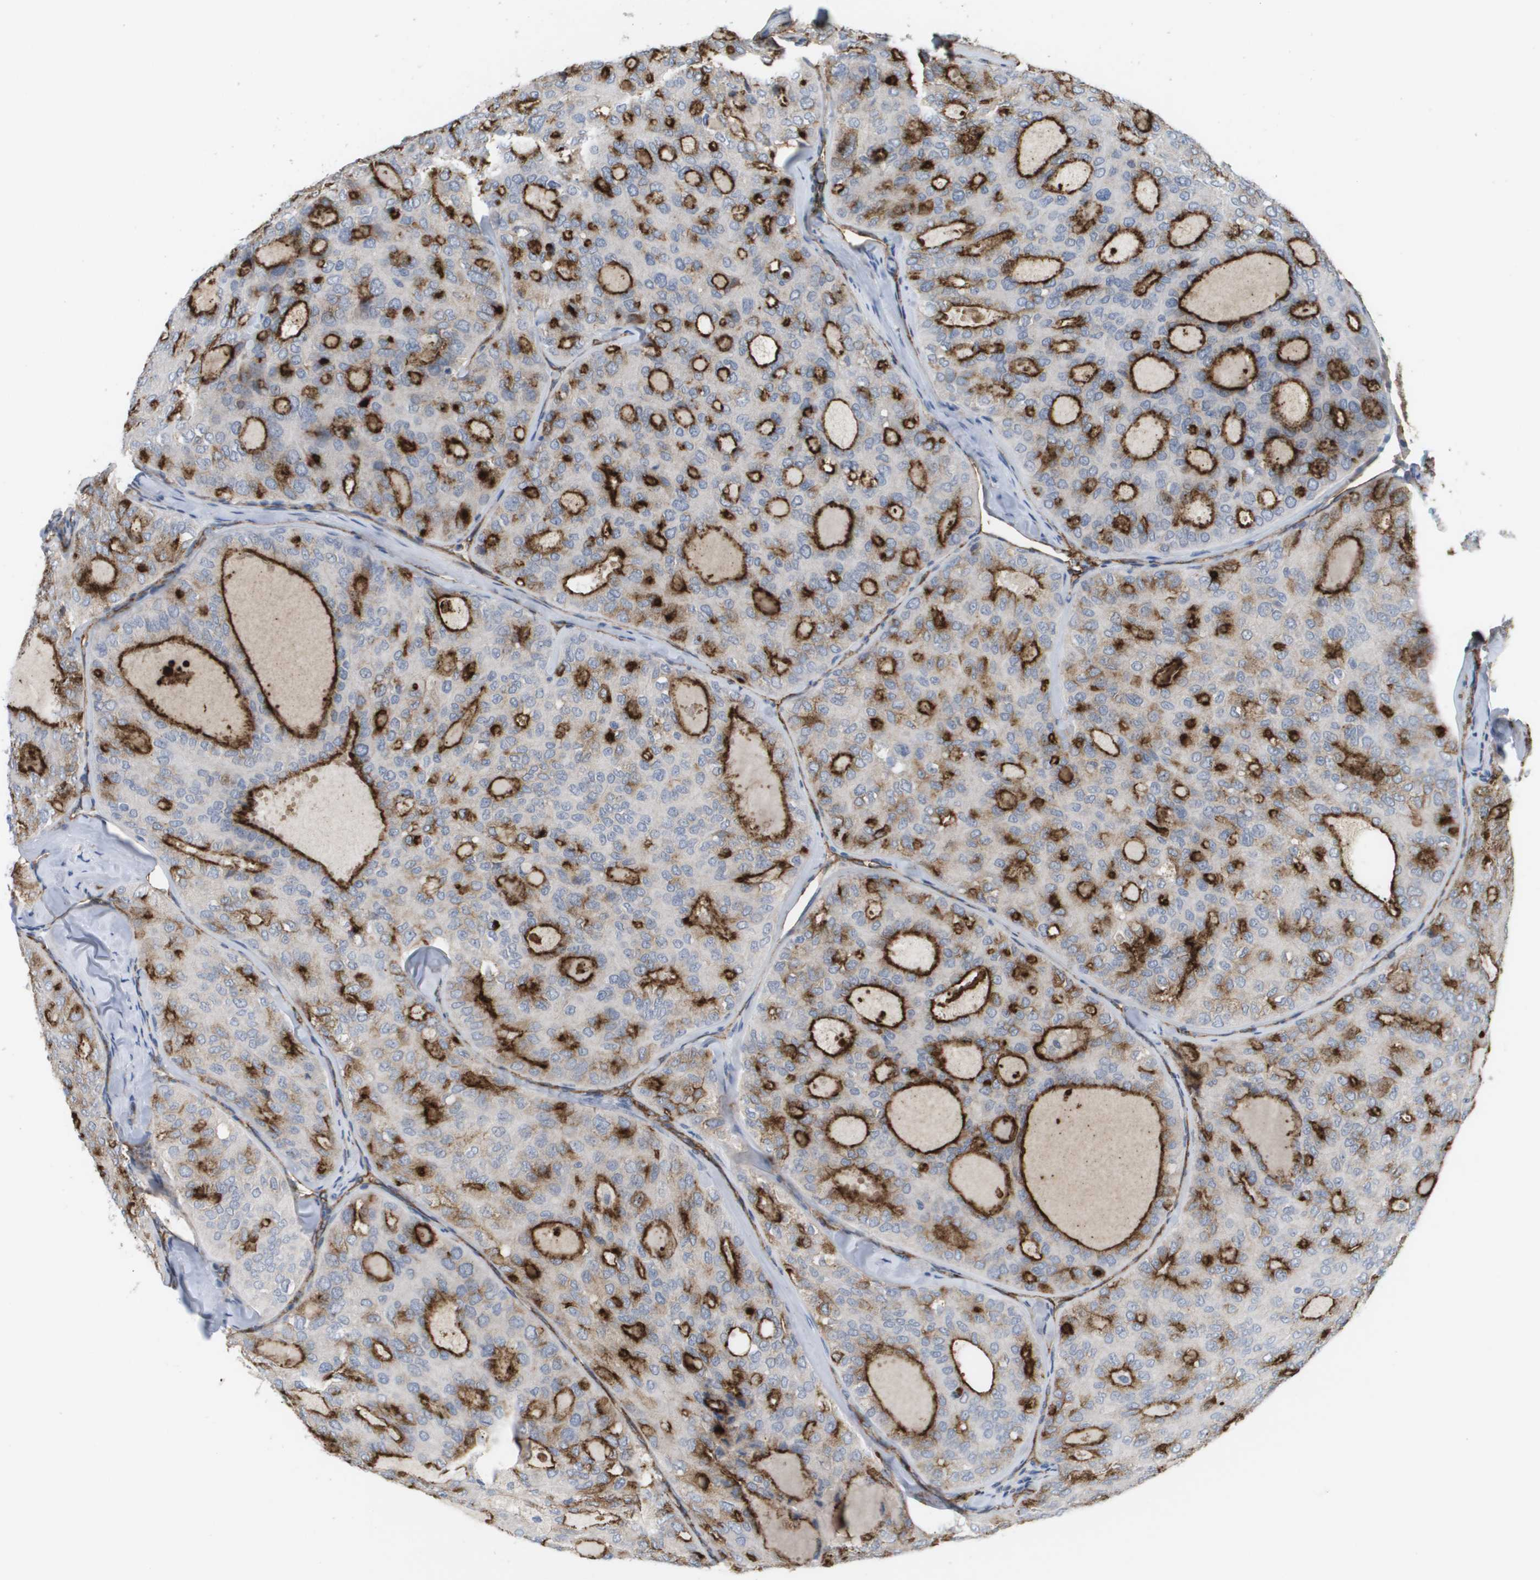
{"staining": {"intensity": "strong", "quantity": ">75%", "location": "cytoplasmic/membranous"}, "tissue": "thyroid cancer", "cell_type": "Tumor cells", "image_type": "cancer", "snomed": [{"axis": "morphology", "description": "Follicular adenoma carcinoma, NOS"}, {"axis": "topography", "description": "Thyroid gland"}], "caption": "Follicular adenoma carcinoma (thyroid) stained for a protein shows strong cytoplasmic/membranous positivity in tumor cells.", "gene": "ANGPT2", "patient": {"sex": "male", "age": 75}}